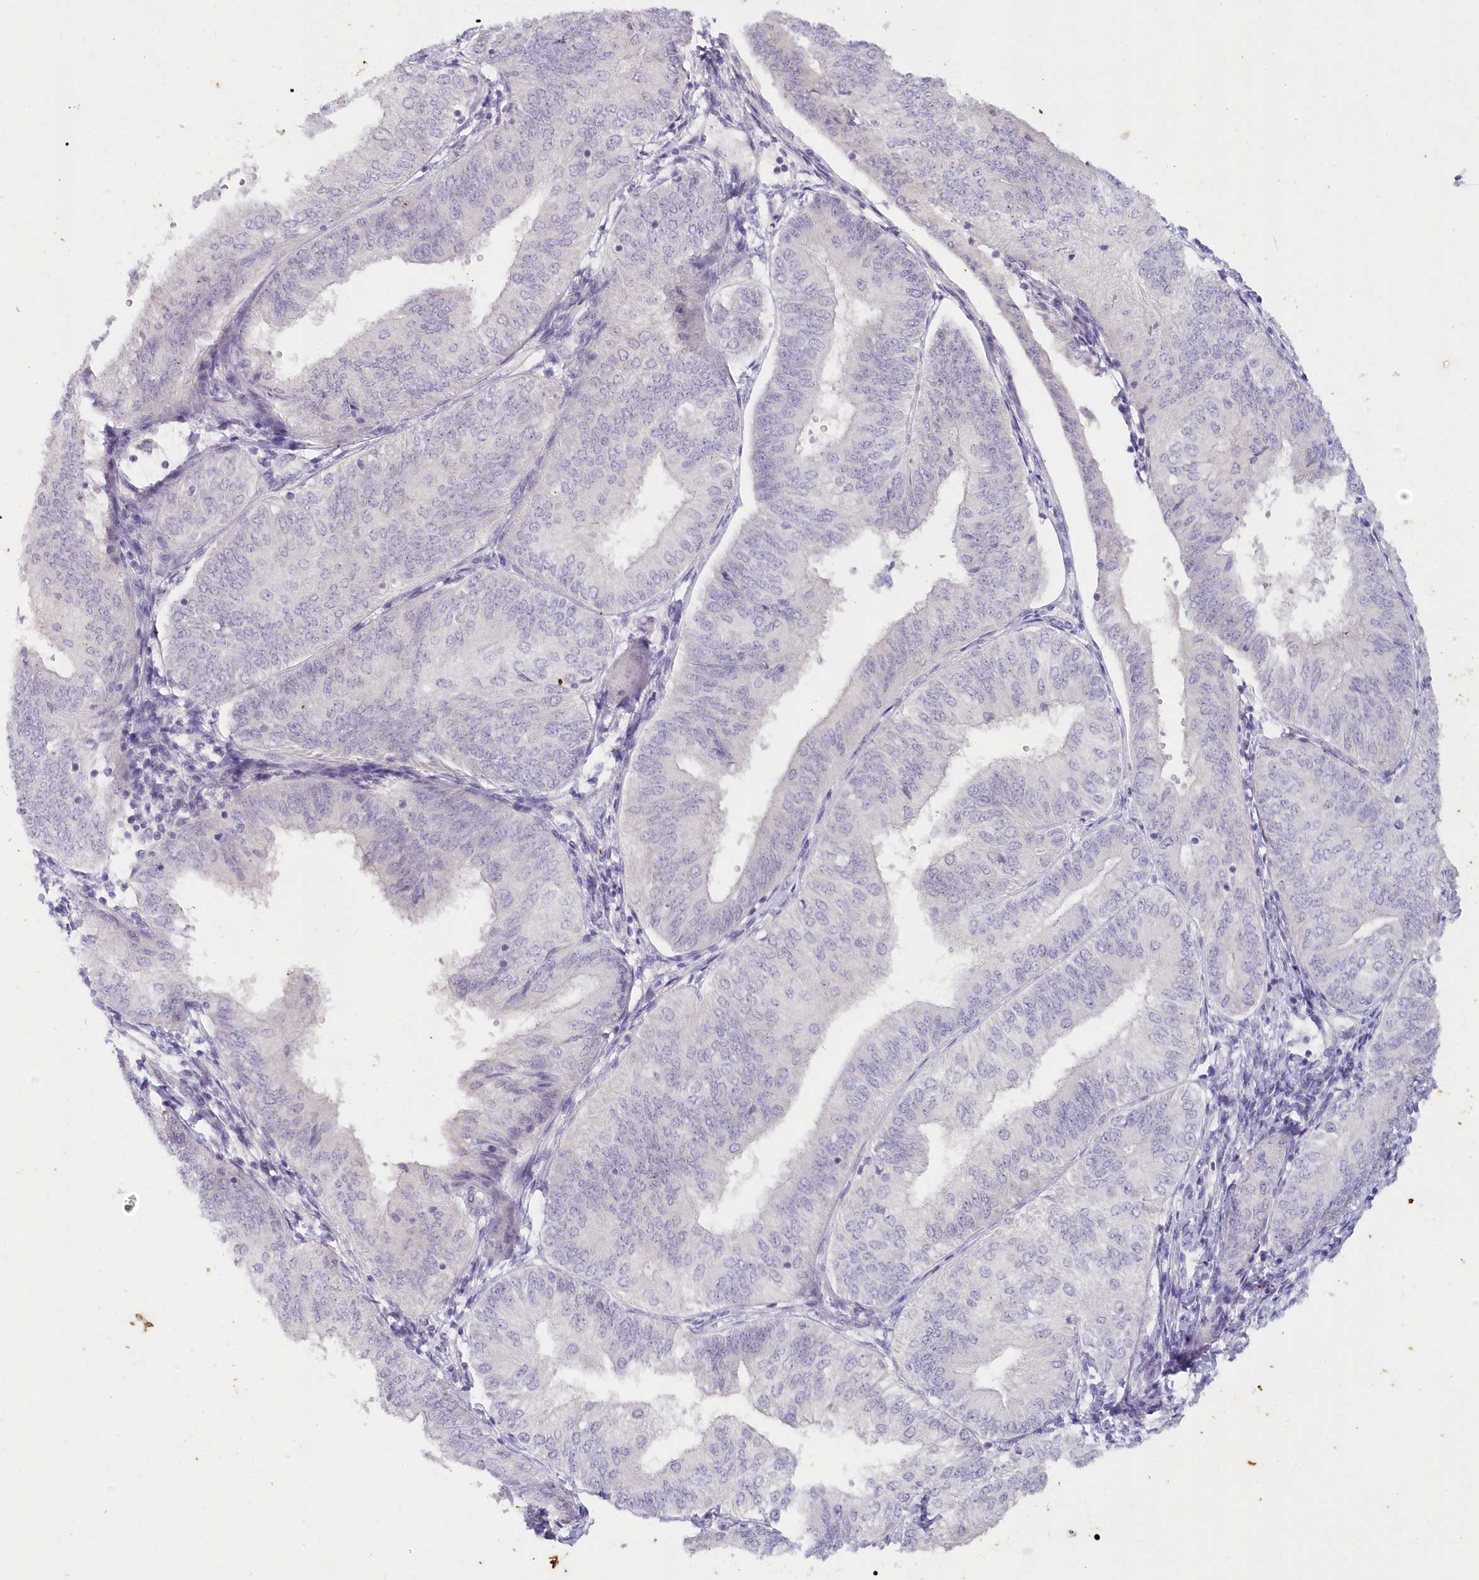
{"staining": {"intensity": "negative", "quantity": "none", "location": "none"}, "tissue": "endometrial cancer", "cell_type": "Tumor cells", "image_type": "cancer", "snomed": [{"axis": "morphology", "description": "Adenocarcinoma, NOS"}, {"axis": "topography", "description": "Endometrium"}], "caption": "The photomicrograph exhibits no significant staining in tumor cells of adenocarcinoma (endometrial). (DAB immunohistochemistry with hematoxylin counter stain).", "gene": "SNED1", "patient": {"sex": "female", "age": 58}}